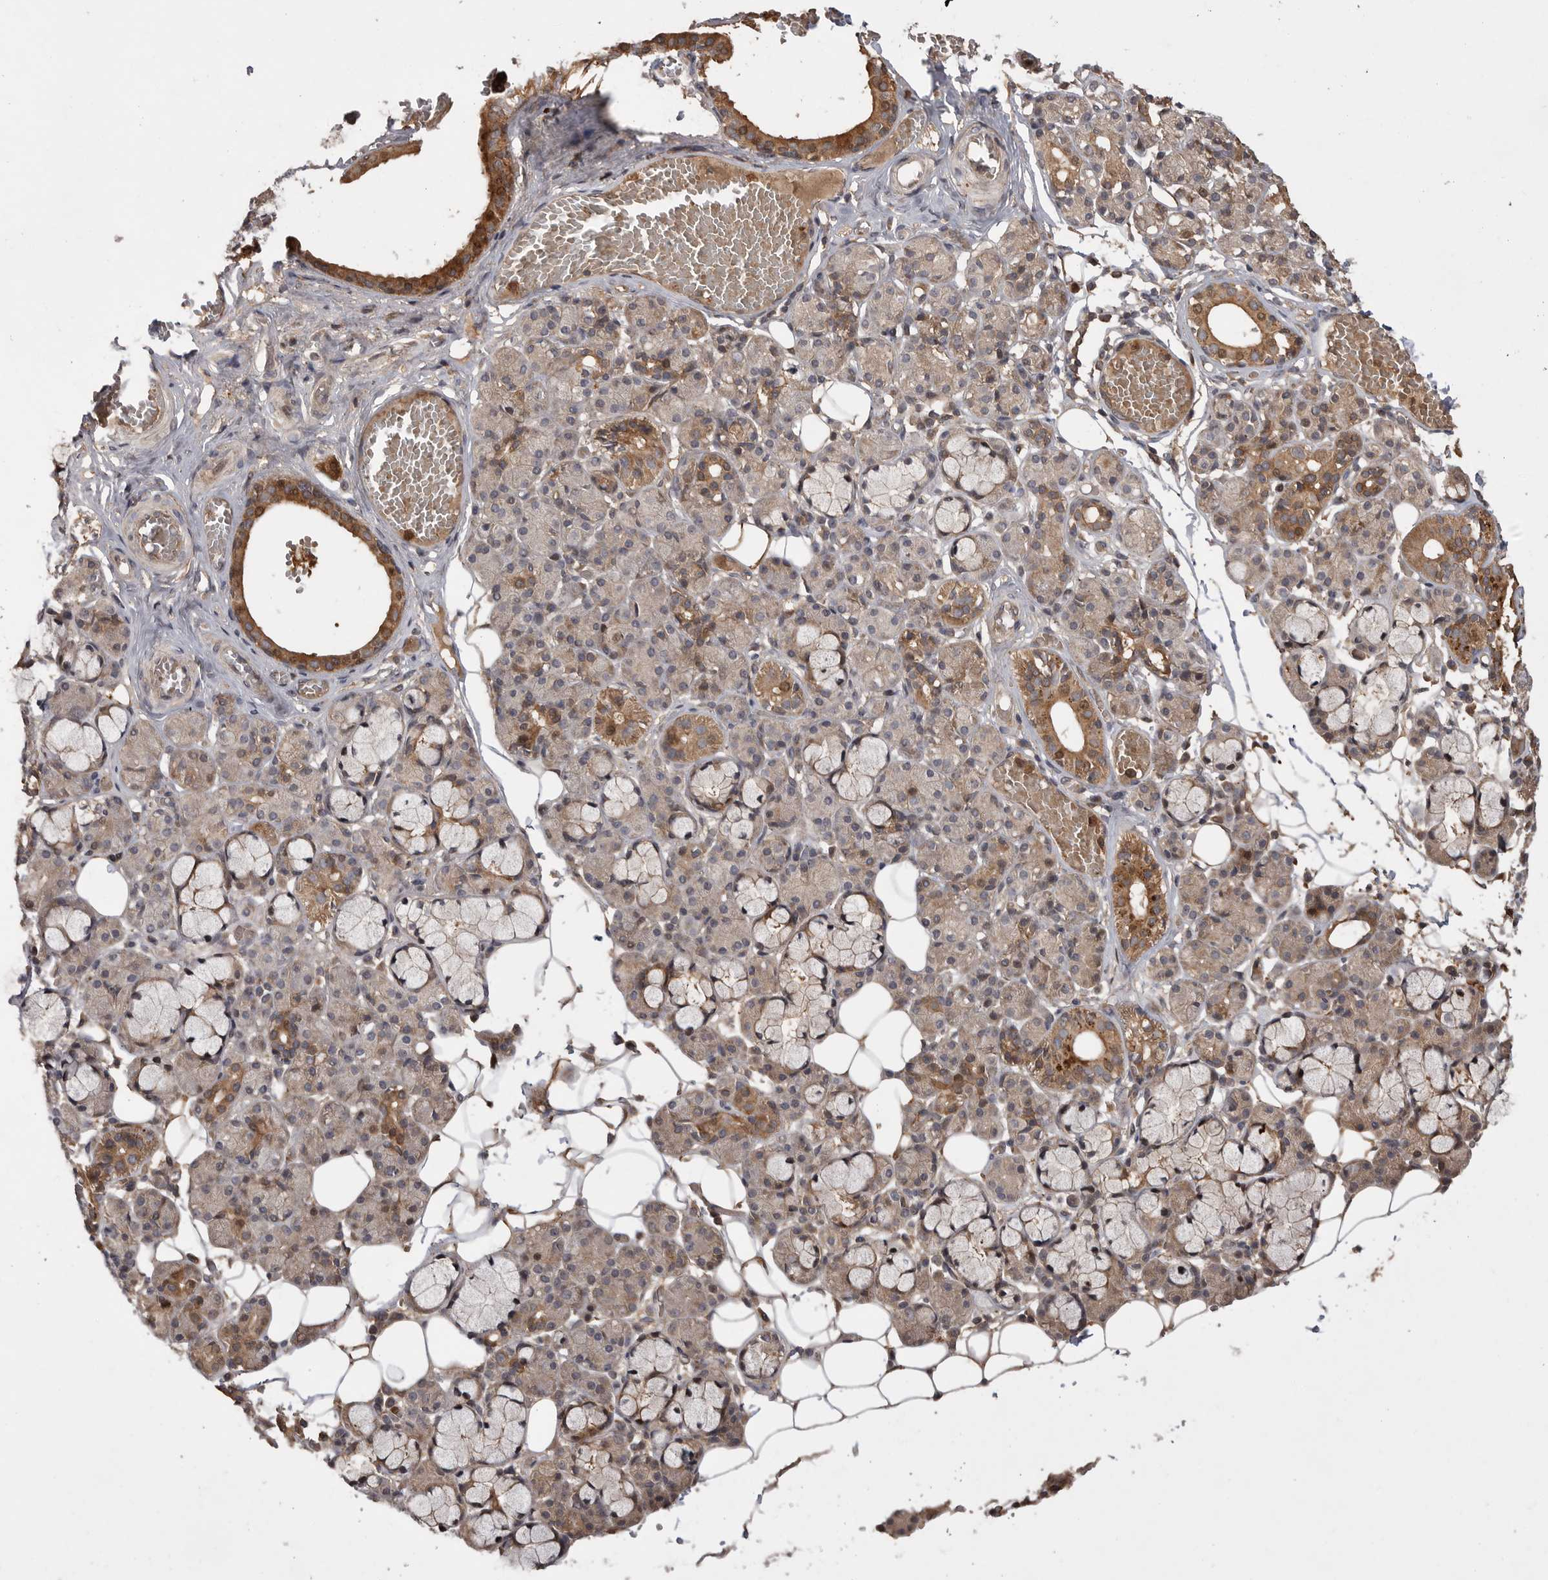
{"staining": {"intensity": "moderate", "quantity": "<25%", "location": "cytoplasmic/membranous"}, "tissue": "salivary gland", "cell_type": "Glandular cells", "image_type": "normal", "snomed": [{"axis": "morphology", "description": "Normal tissue, NOS"}, {"axis": "topography", "description": "Salivary gland"}], "caption": "A micrograph of human salivary gland stained for a protein demonstrates moderate cytoplasmic/membranous brown staining in glandular cells. Using DAB (brown) and hematoxylin (blue) stains, captured at high magnification using brightfield microscopy.", "gene": "VN1R4", "patient": {"sex": "male", "age": 63}}